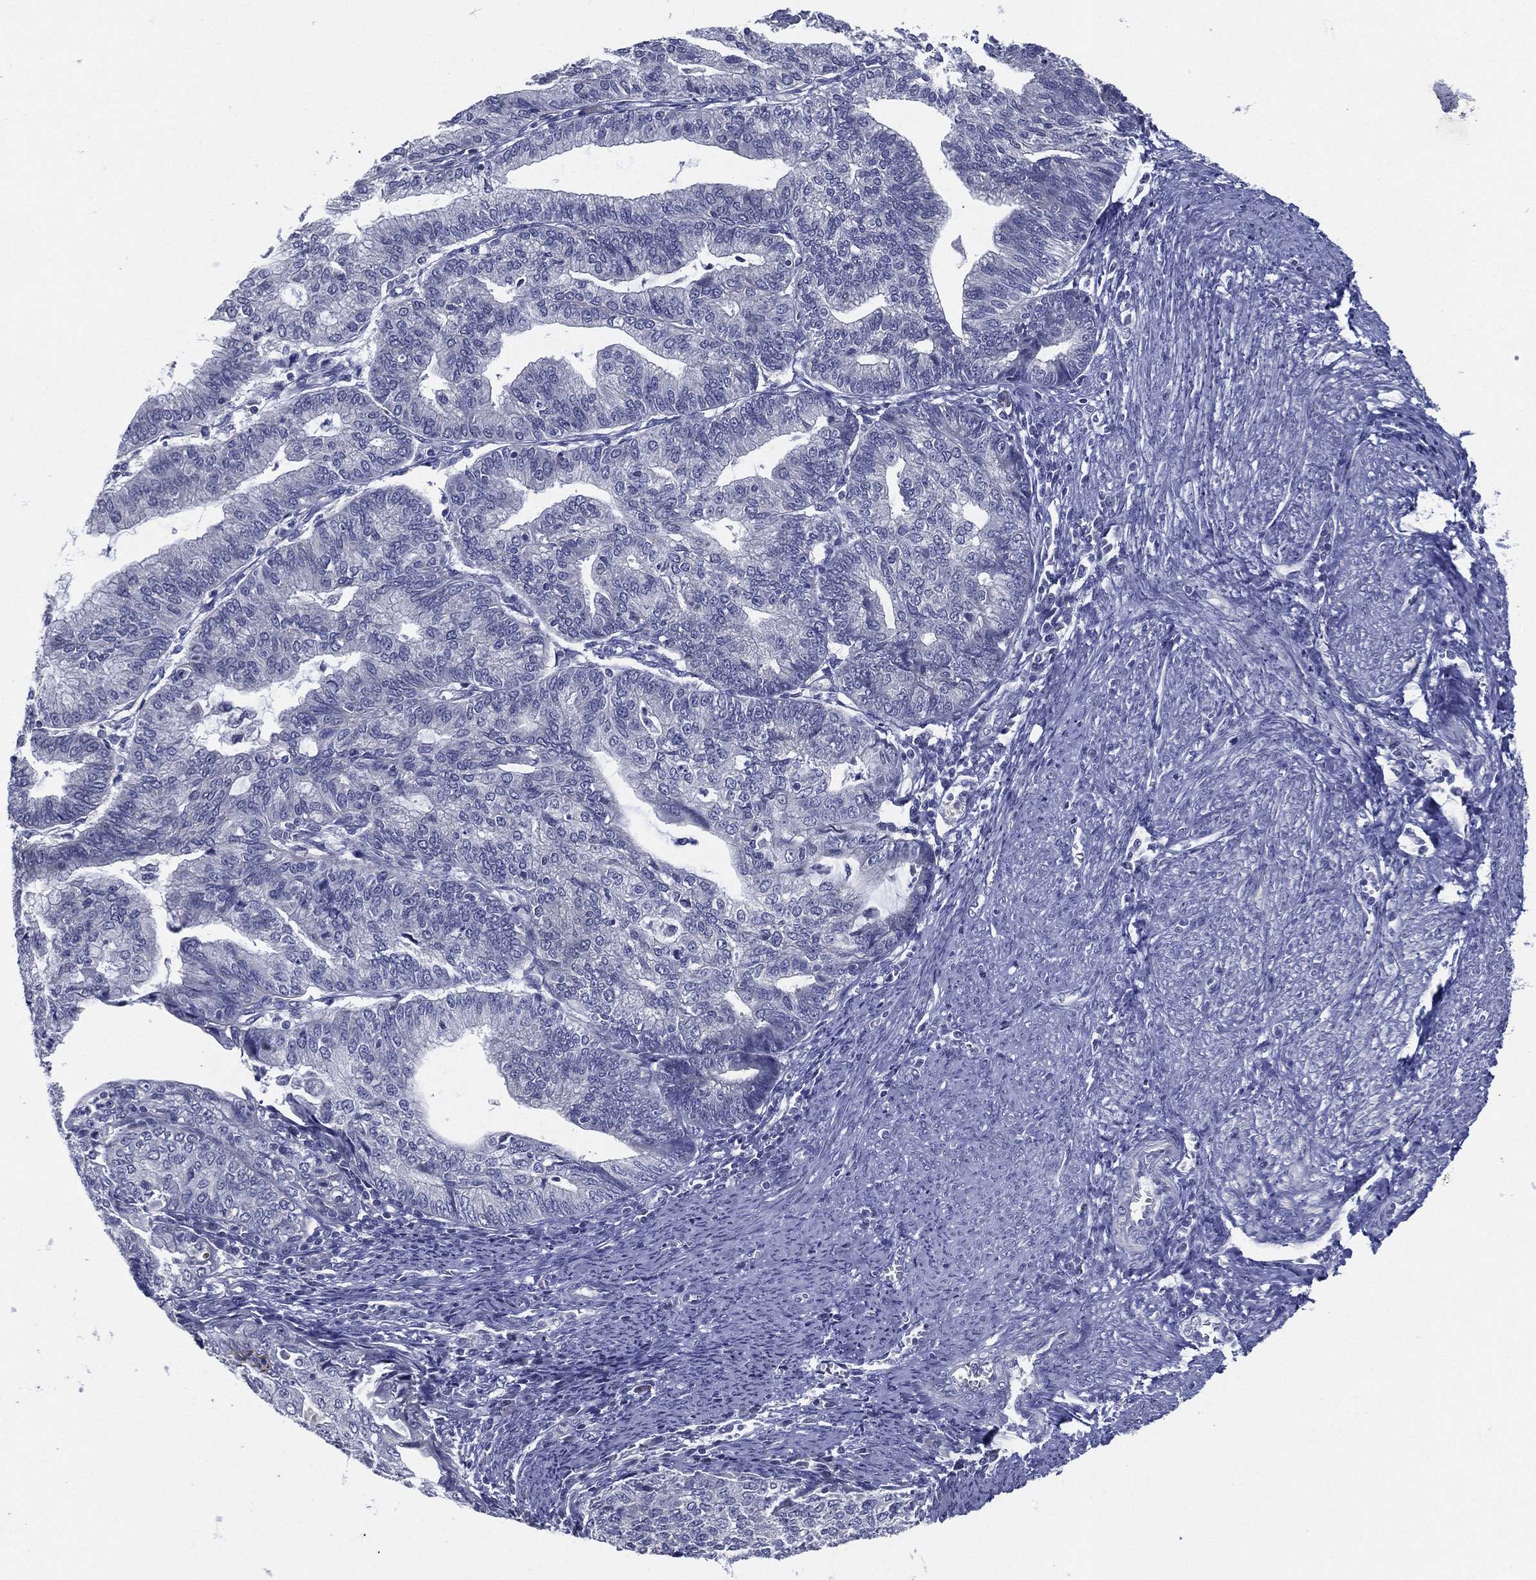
{"staining": {"intensity": "negative", "quantity": "none", "location": "none"}, "tissue": "endometrial cancer", "cell_type": "Tumor cells", "image_type": "cancer", "snomed": [{"axis": "morphology", "description": "Adenocarcinoma, NOS"}, {"axis": "topography", "description": "Endometrium"}], "caption": "The image shows no staining of tumor cells in adenocarcinoma (endometrial).", "gene": "SLC13A4", "patient": {"sex": "female", "age": 82}}